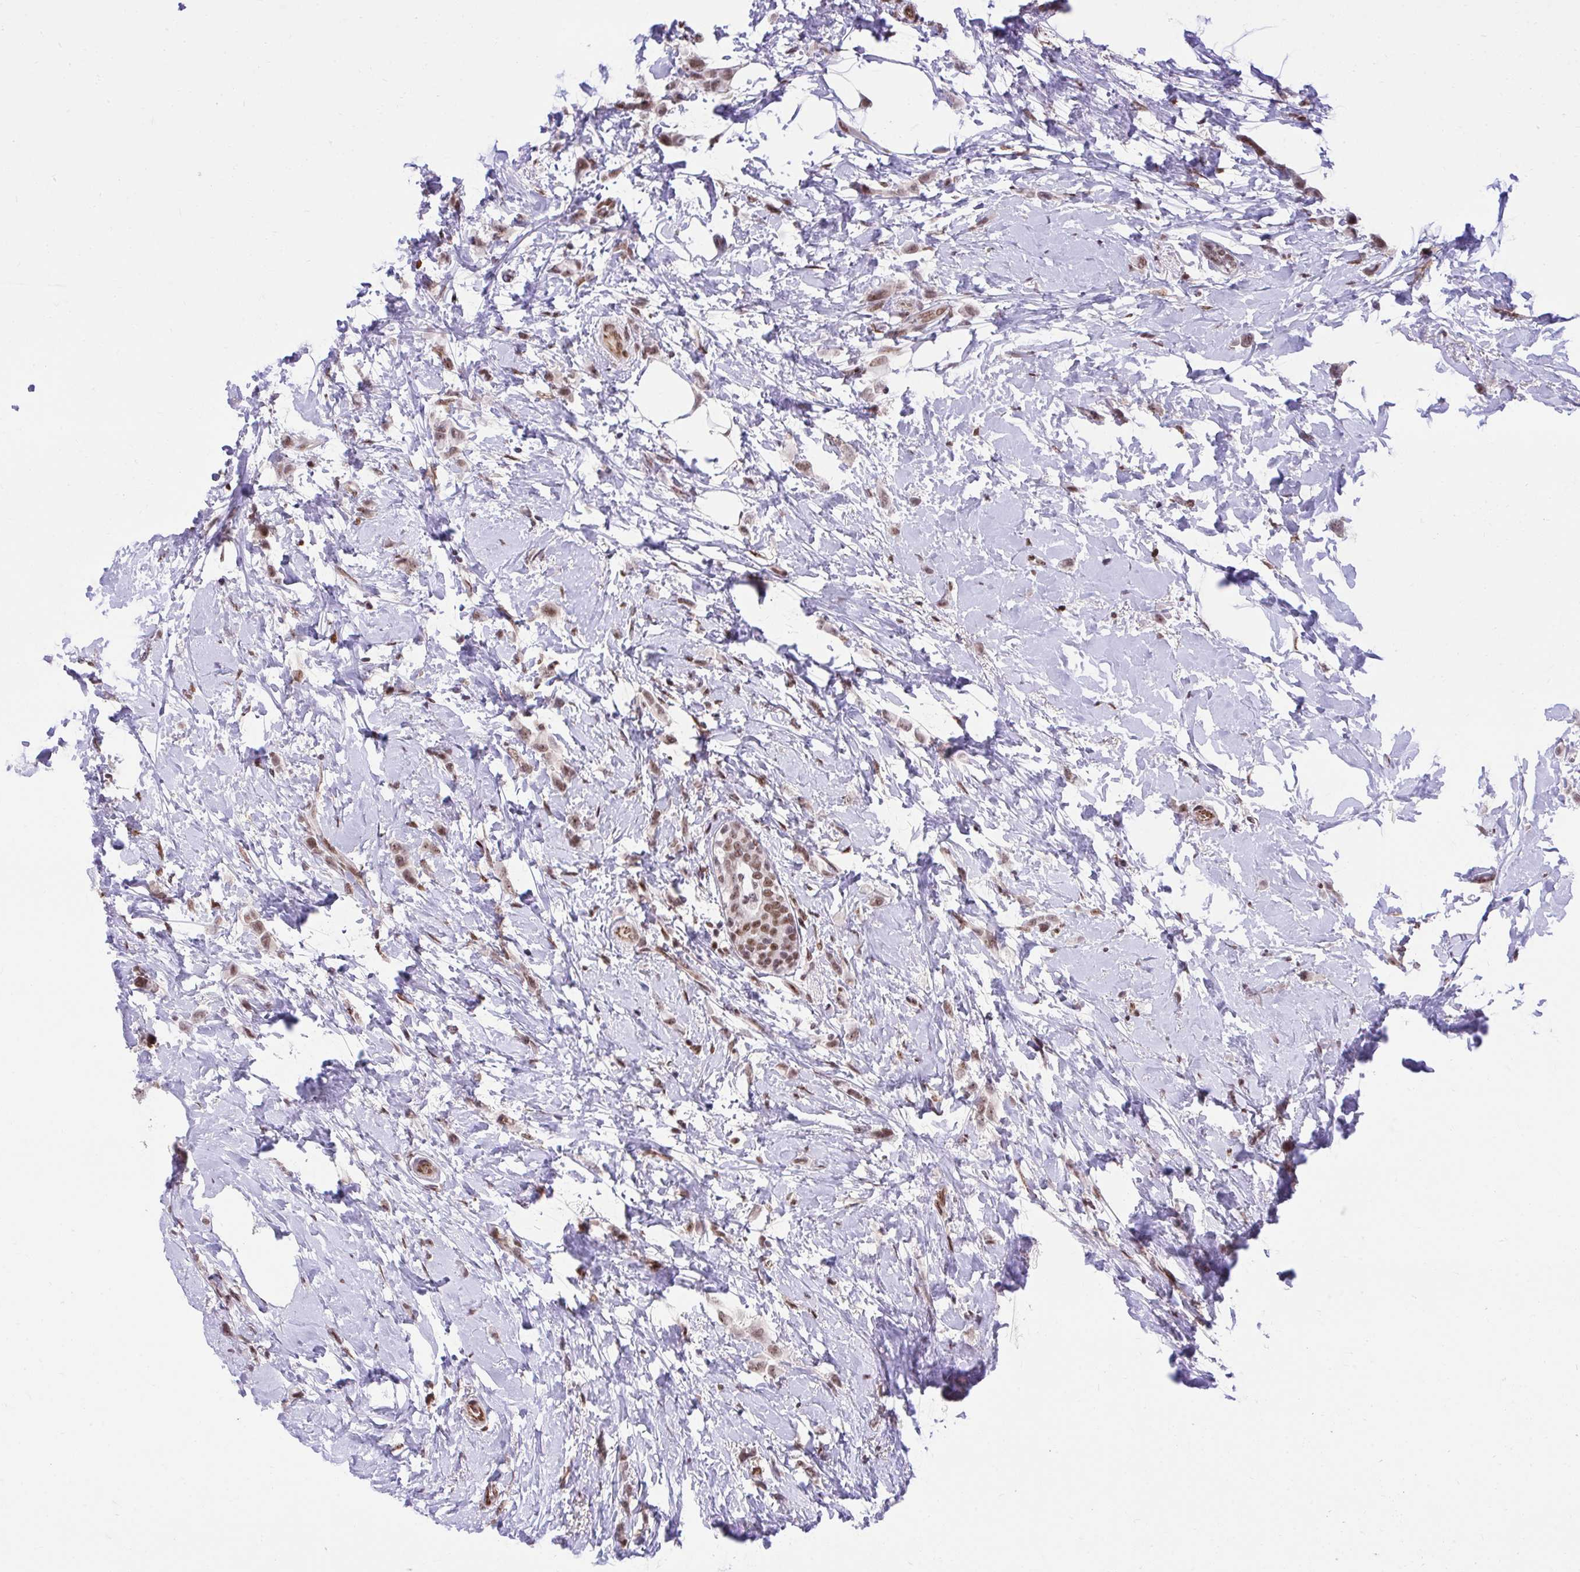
{"staining": {"intensity": "moderate", "quantity": ">75%", "location": "nuclear"}, "tissue": "breast cancer", "cell_type": "Tumor cells", "image_type": "cancer", "snomed": [{"axis": "morphology", "description": "Lobular carcinoma"}, {"axis": "topography", "description": "Breast"}], "caption": "Tumor cells display moderate nuclear staining in approximately >75% of cells in lobular carcinoma (breast).", "gene": "HOXA4", "patient": {"sex": "female", "age": 66}}